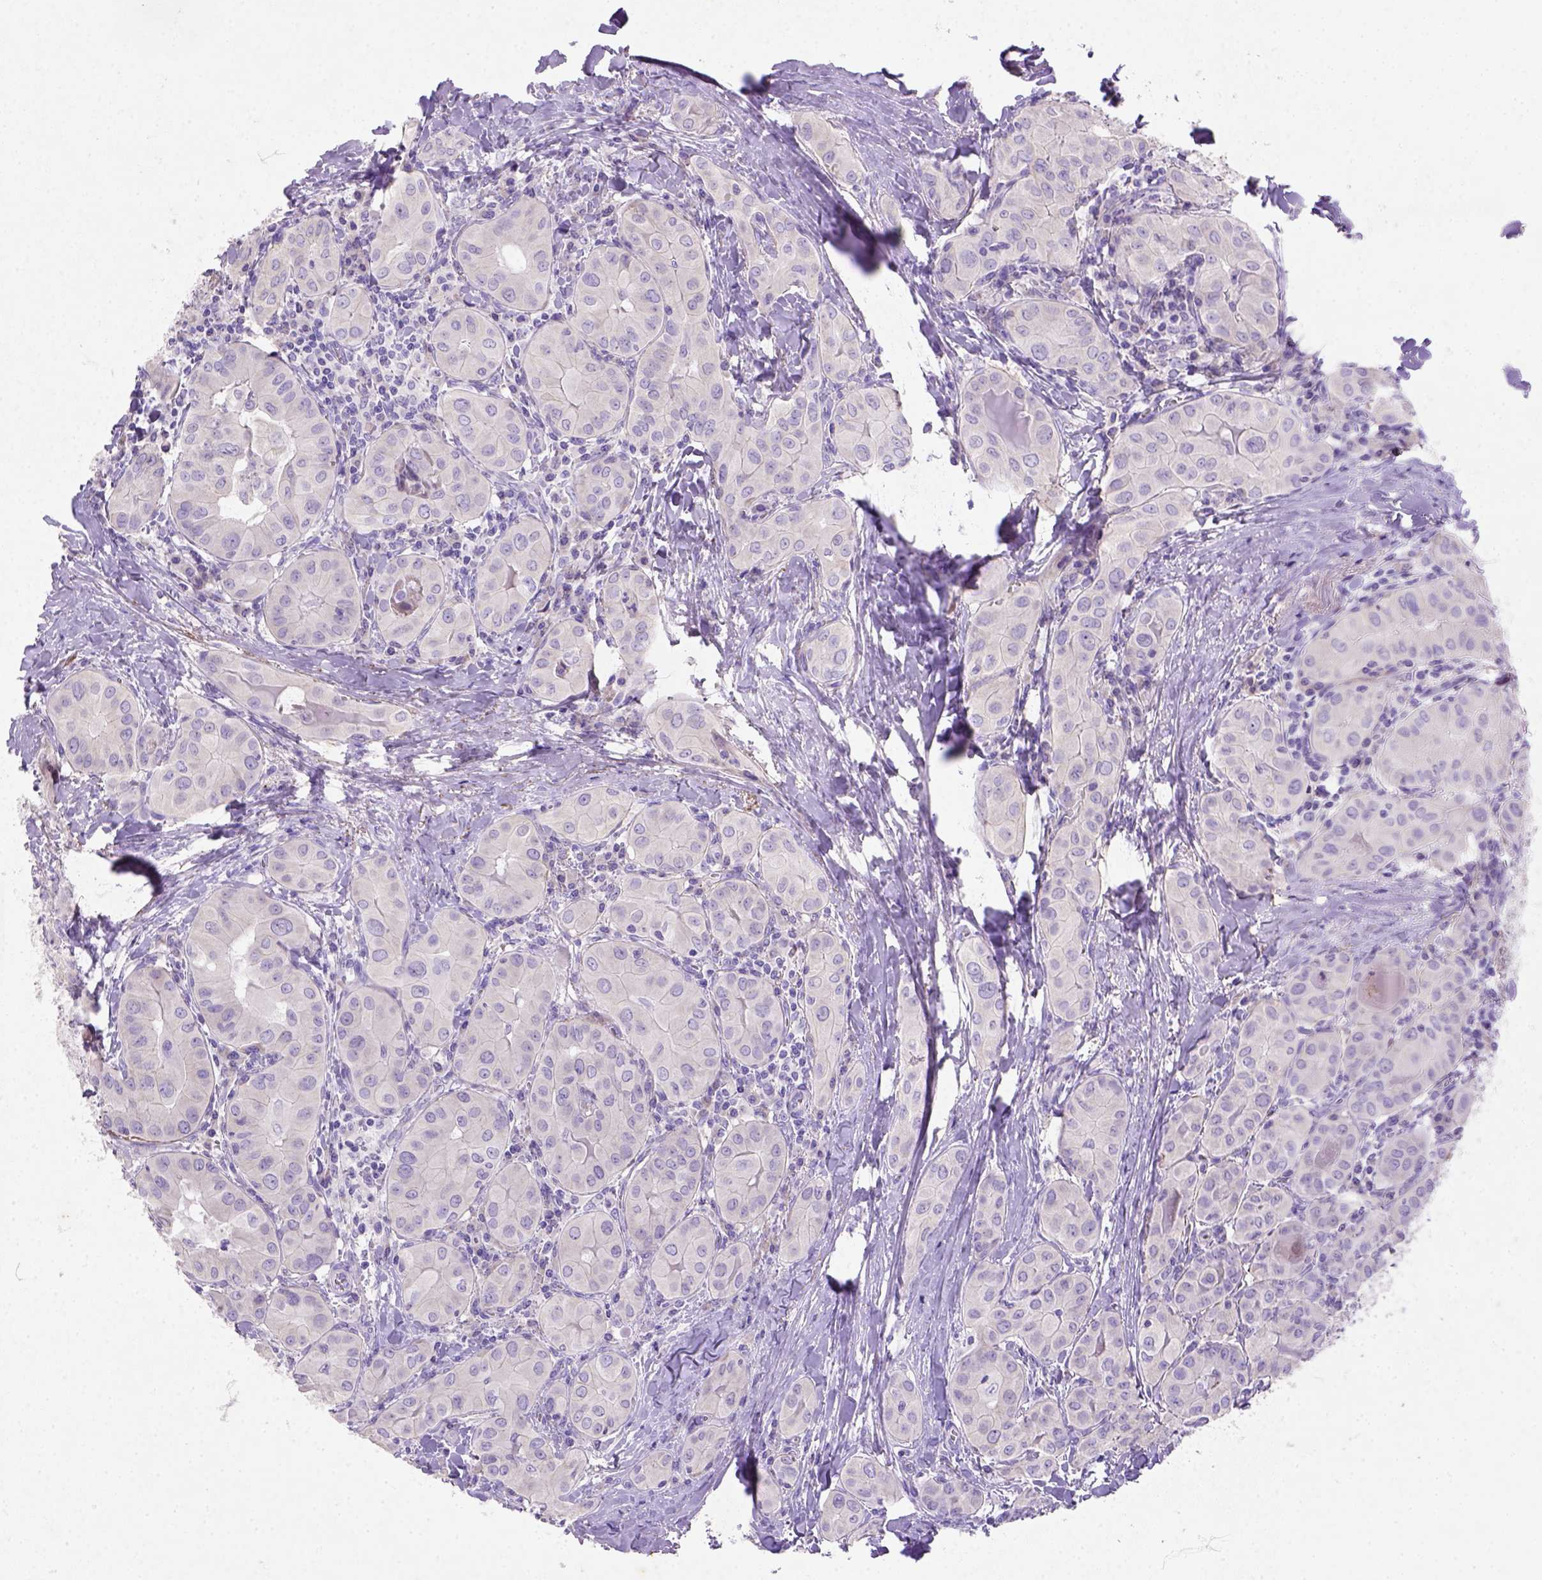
{"staining": {"intensity": "negative", "quantity": "none", "location": "none"}, "tissue": "thyroid cancer", "cell_type": "Tumor cells", "image_type": "cancer", "snomed": [{"axis": "morphology", "description": "Papillary adenocarcinoma, NOS"}, {"axis": "topography", "description": "Thyroid gland"}], "caption": "Tumor cells show no significant protein positivity in thyroid cancer (papillary adenocarcinoma).", "gene": "NUDT2", "patient": {"sex": "female", "age": 37}}